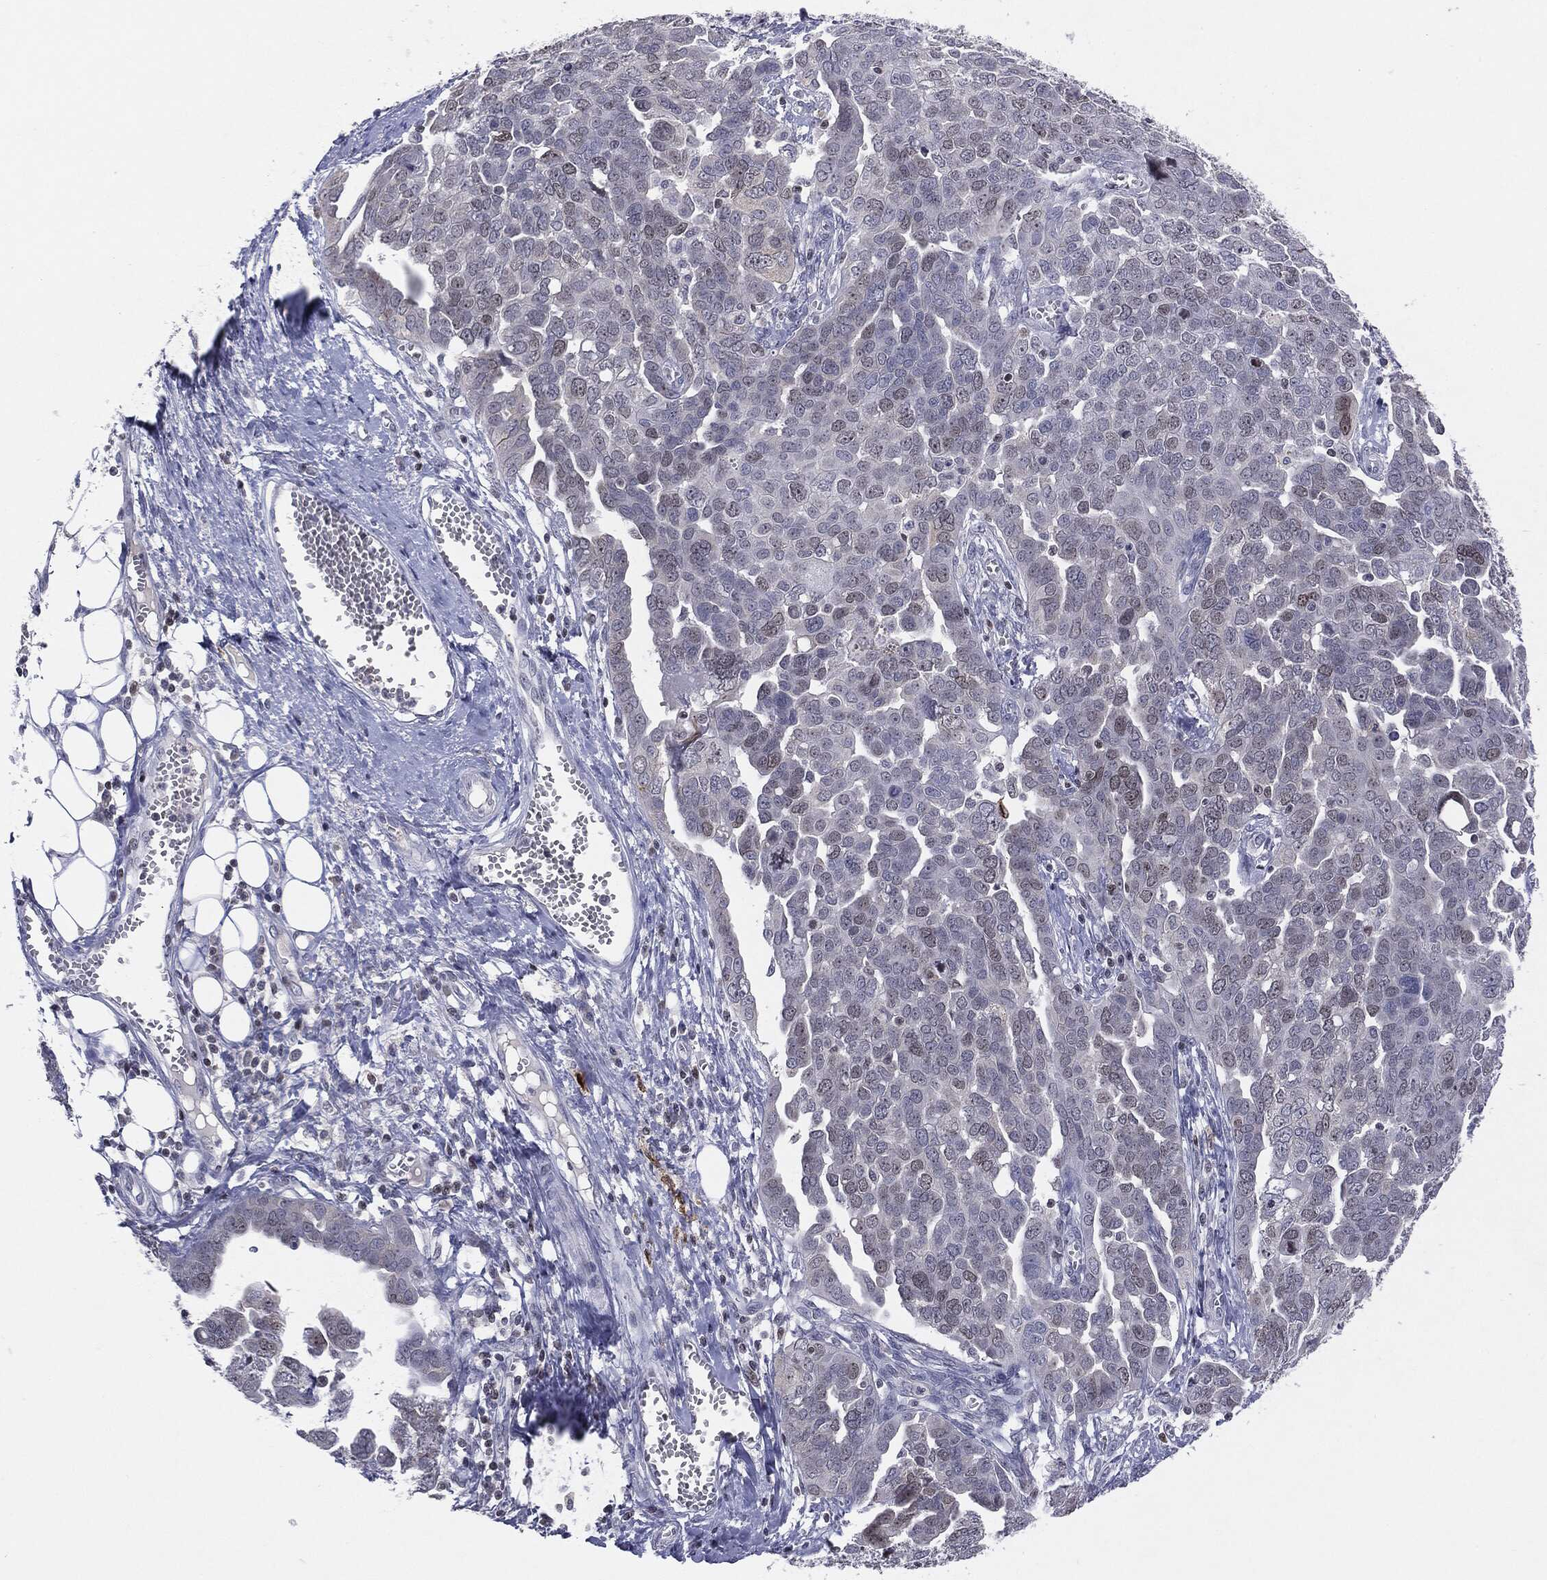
{"staining": {"intensity": "negative", "quantity": "none", "location": "none"}, "tissue": "ovarian cancer", "cell_type": "Tumor cells", "image_type": "cancer", "snomed": [{"axis": "morphology", "description": "Cystadenocarcinoma, serous, NOS"}, {"axis": "topography", "description": "Ovary"}], "caption": "Immunohistochemistry (IHC) photomicrograph of neoplastic tissue: ovarian cancer (serous cystadenocarcinoma) stained with DAB exhibits no significant protein positivity in tumor cells. The staining is performed using DAB (3,3'-diaminobenzidine) brown chromogen with nuclei counter-stained in using hematoxylin.", "gene": "KIF2C", "patient": {"sex": "female", "age": 59}}